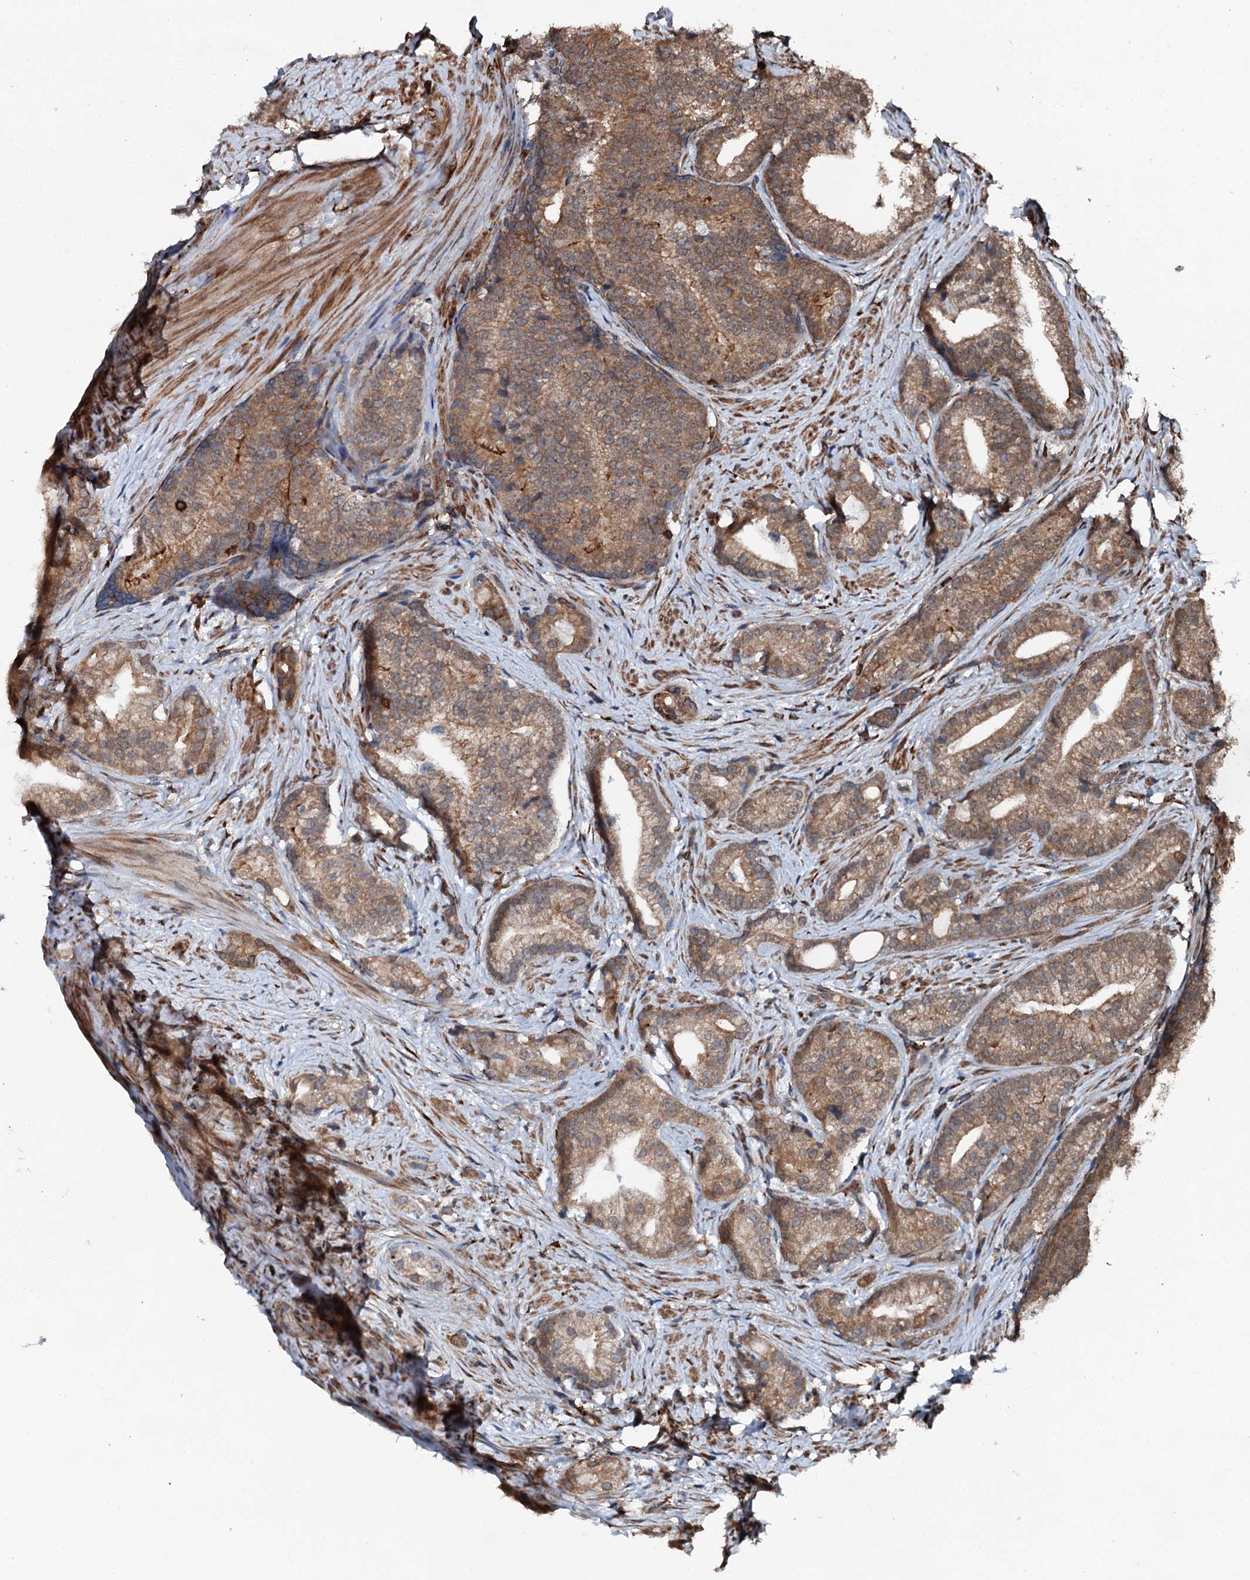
{"staining": {"intensity": "moderate", "quantity": ">75%", "location": "cytoplasmic/membranous"}, "tissue": "prostate cancer", "cell_type": "Tumor cells", "image_type": "cancer", "snomed": [{"axis": "morphology", "description": "Adenocarcinoma, Low grade"}, {"axis": "topography", "description": "Prostate"}], "caption": "Tumor cells exhibit medium levels of moderate cytoplasmic/membranous staining in about >75% of cells in human prostate cancer.", "gene": "EDC4", "patient": {"sex": "male", "age": 71}}